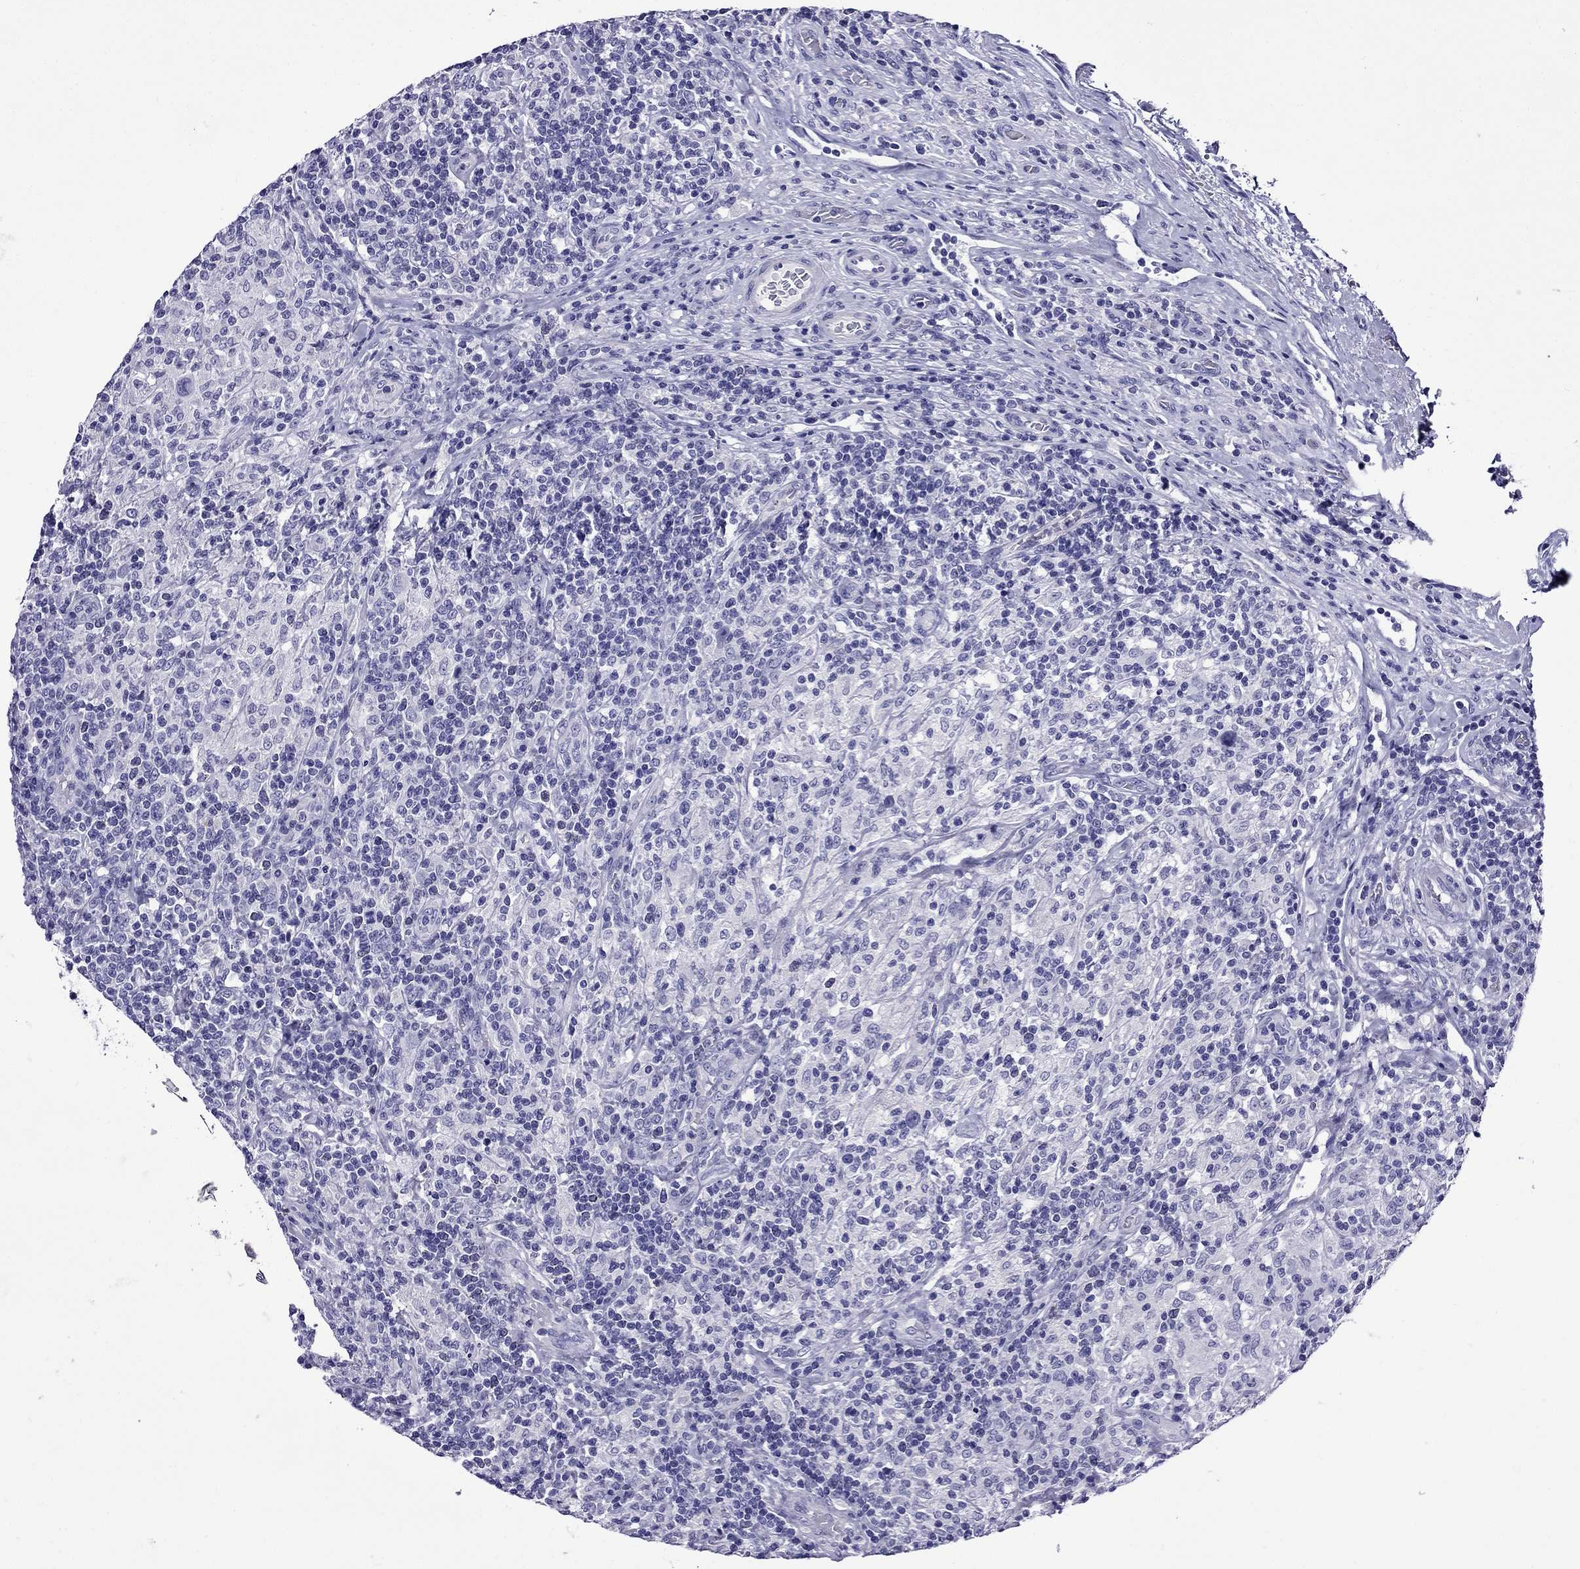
{"staining": {"intensity": "negative", "quantity": "none", "location": "none"}, "tissue": "lymphoma", "cell_type": "Tumor cells", "image_type": "cancer", "snomed": [{"axis": "morphology", "description": "Hodgkin's disease, NOS"}, {"axis": "topography", "description": "Lymph node"}], "caption": "Immunohistochemical staining of human Hodgkin's disease demonstrates no significant staining in tumor cells.", "gene": "ERC2", "patient": {"sex": "male", "age": 70}}